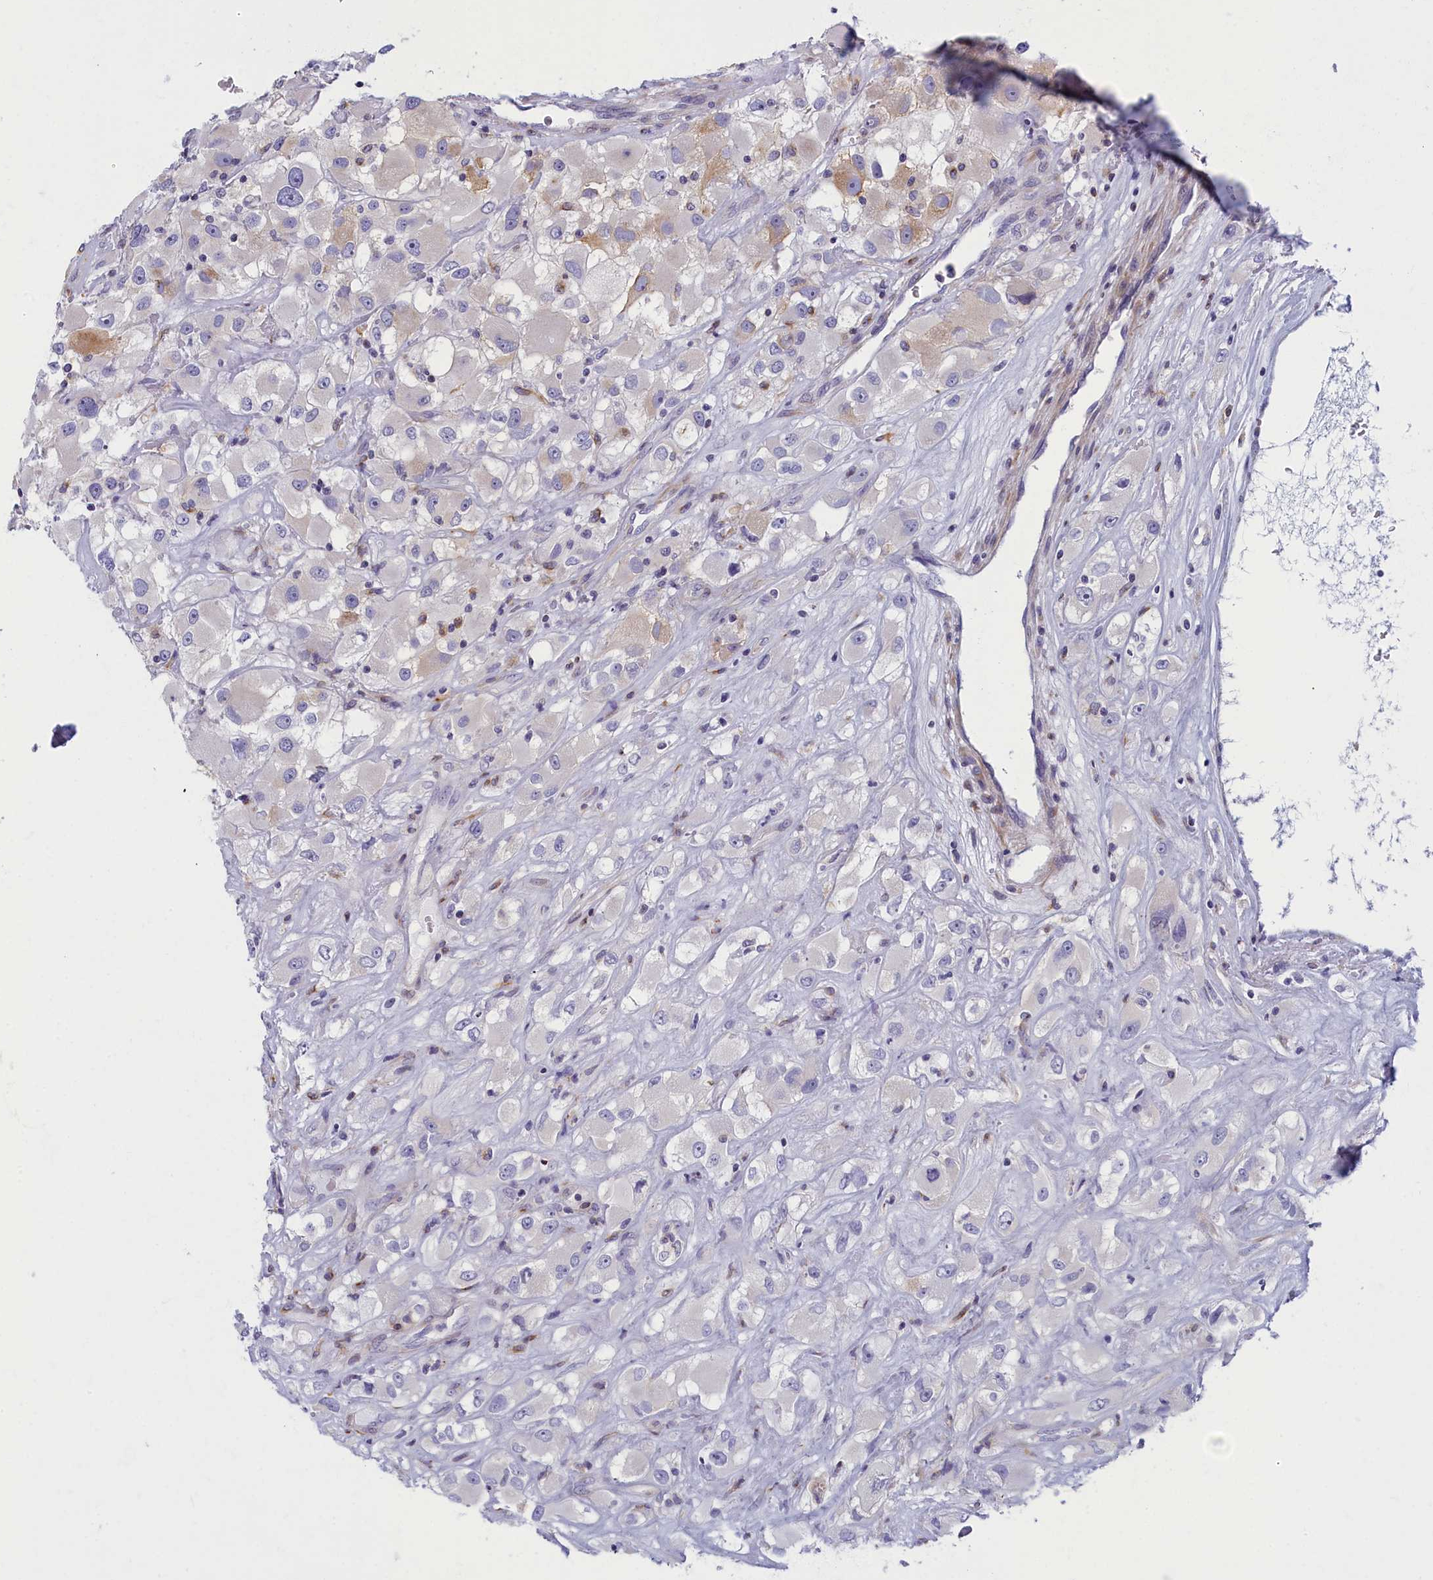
{"staining": {"intensity": "negative", "quantity": "none", "location": "none"}, "tissue": "renal cancer", "cell_type": "Tumor cells", "image_type": "cancer", "snomed": [{"axis": "morphology", "description": "Adenocarcinoma, NOS"}, {"axis": "topography", "description": "Kidney"}], "caption": "Tumor cells show no significant staining in renal cancer (adenocarcinoma).", "gene": "NOL10", "patient": {"sex": "female", "age": 52}}